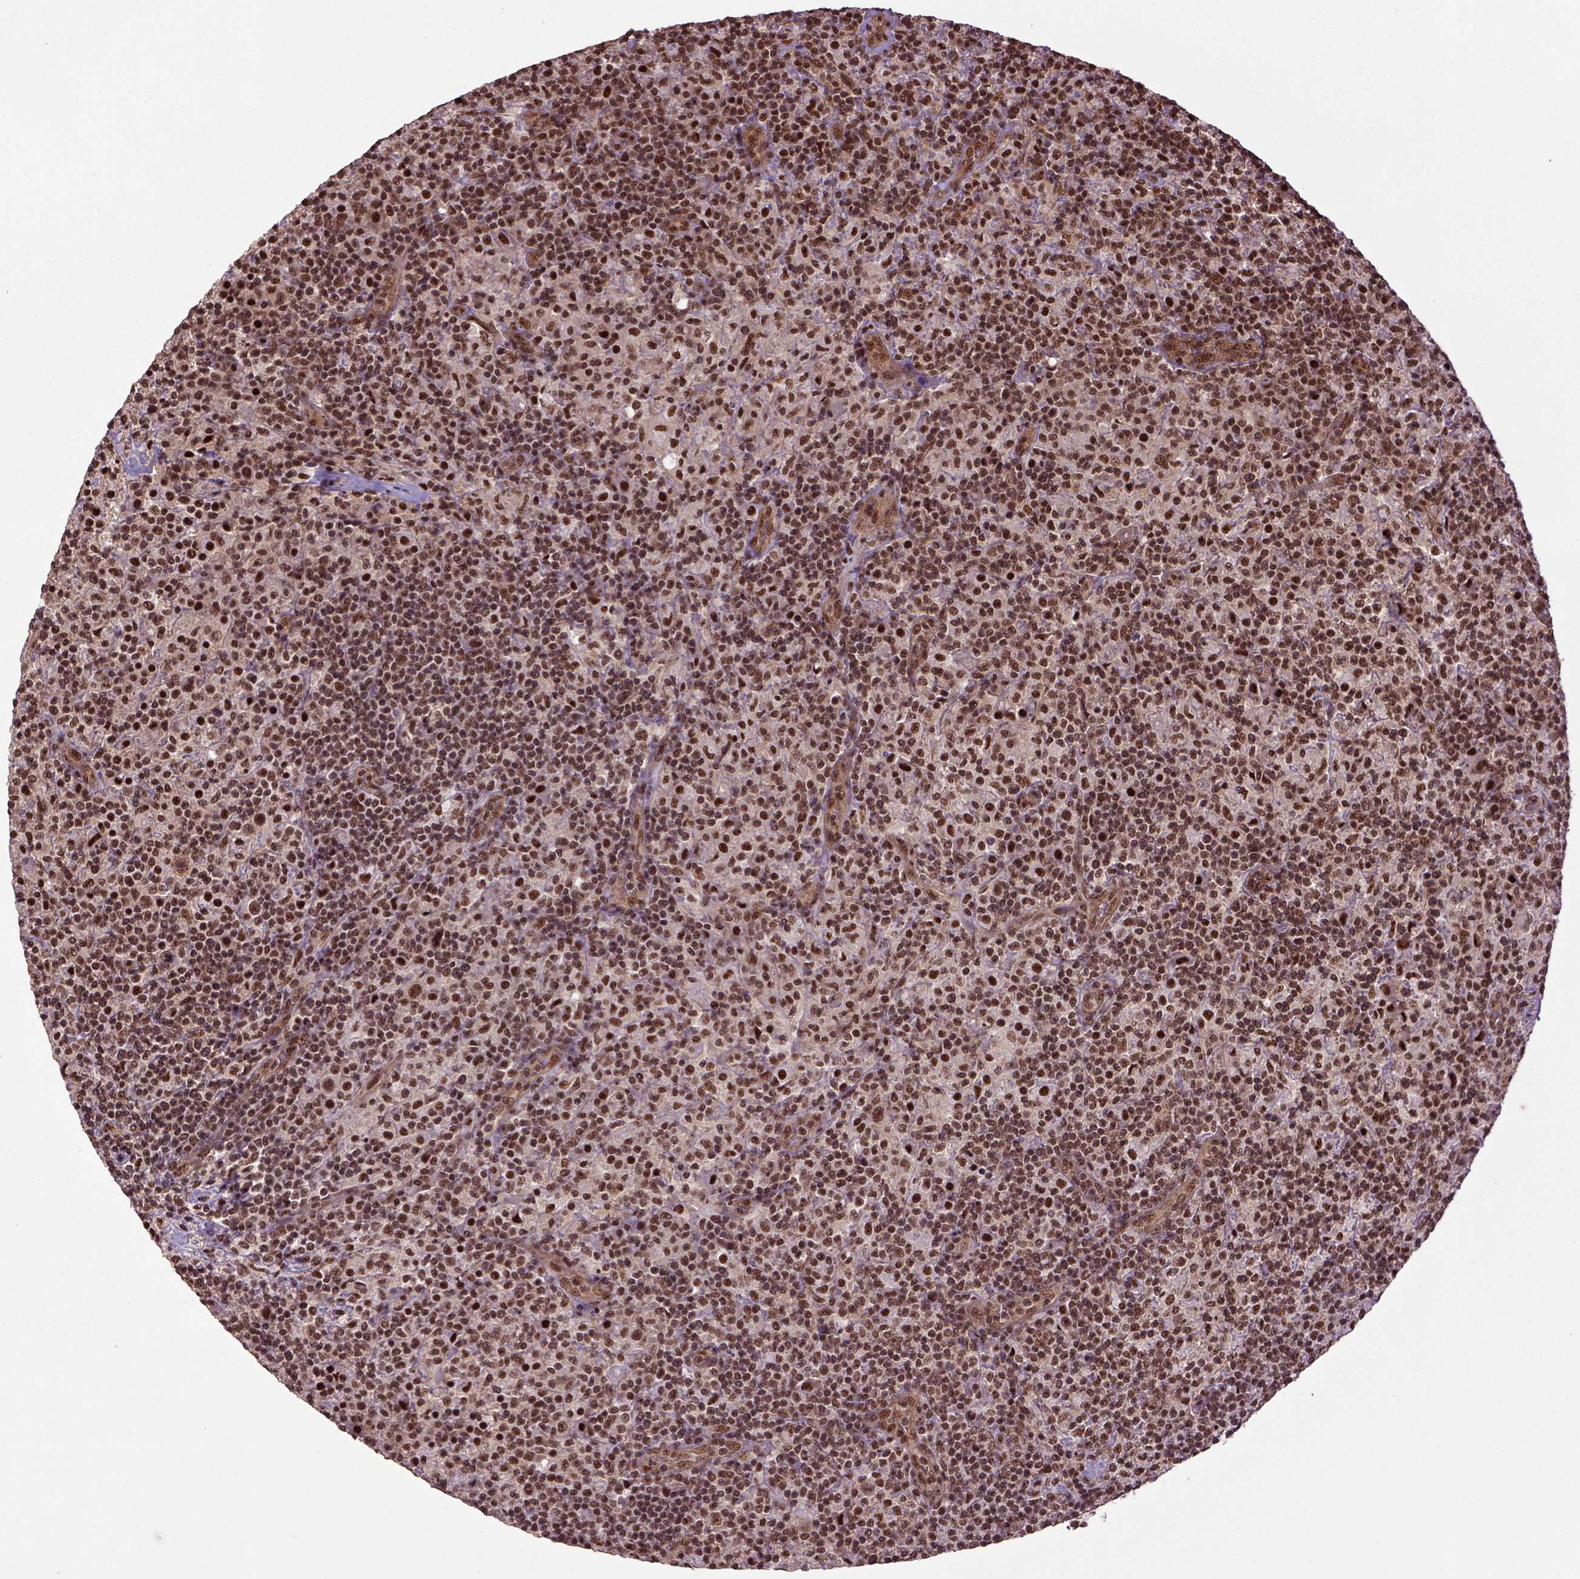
{"staining": {"intensity": "strong", "quantity": ">75%", "location": "nuclear"}, "tissue": "lymphoma", "cell_type": "Tumor cells", "image_type": "cancer", "snomed": [{"axis": "morphology", "description": "Hodgkin's disease, NOS"}, {"axis": "topography", "description": "Lymph node"}], "caption": "Protein positivity by immunohistochemistry (IHC) exhibits strong nuclear staining in about >75% of tumor cells in Hodgkin's disease.", "gene": "PPIG", "patient": {"sex": "male", "age": 70}}